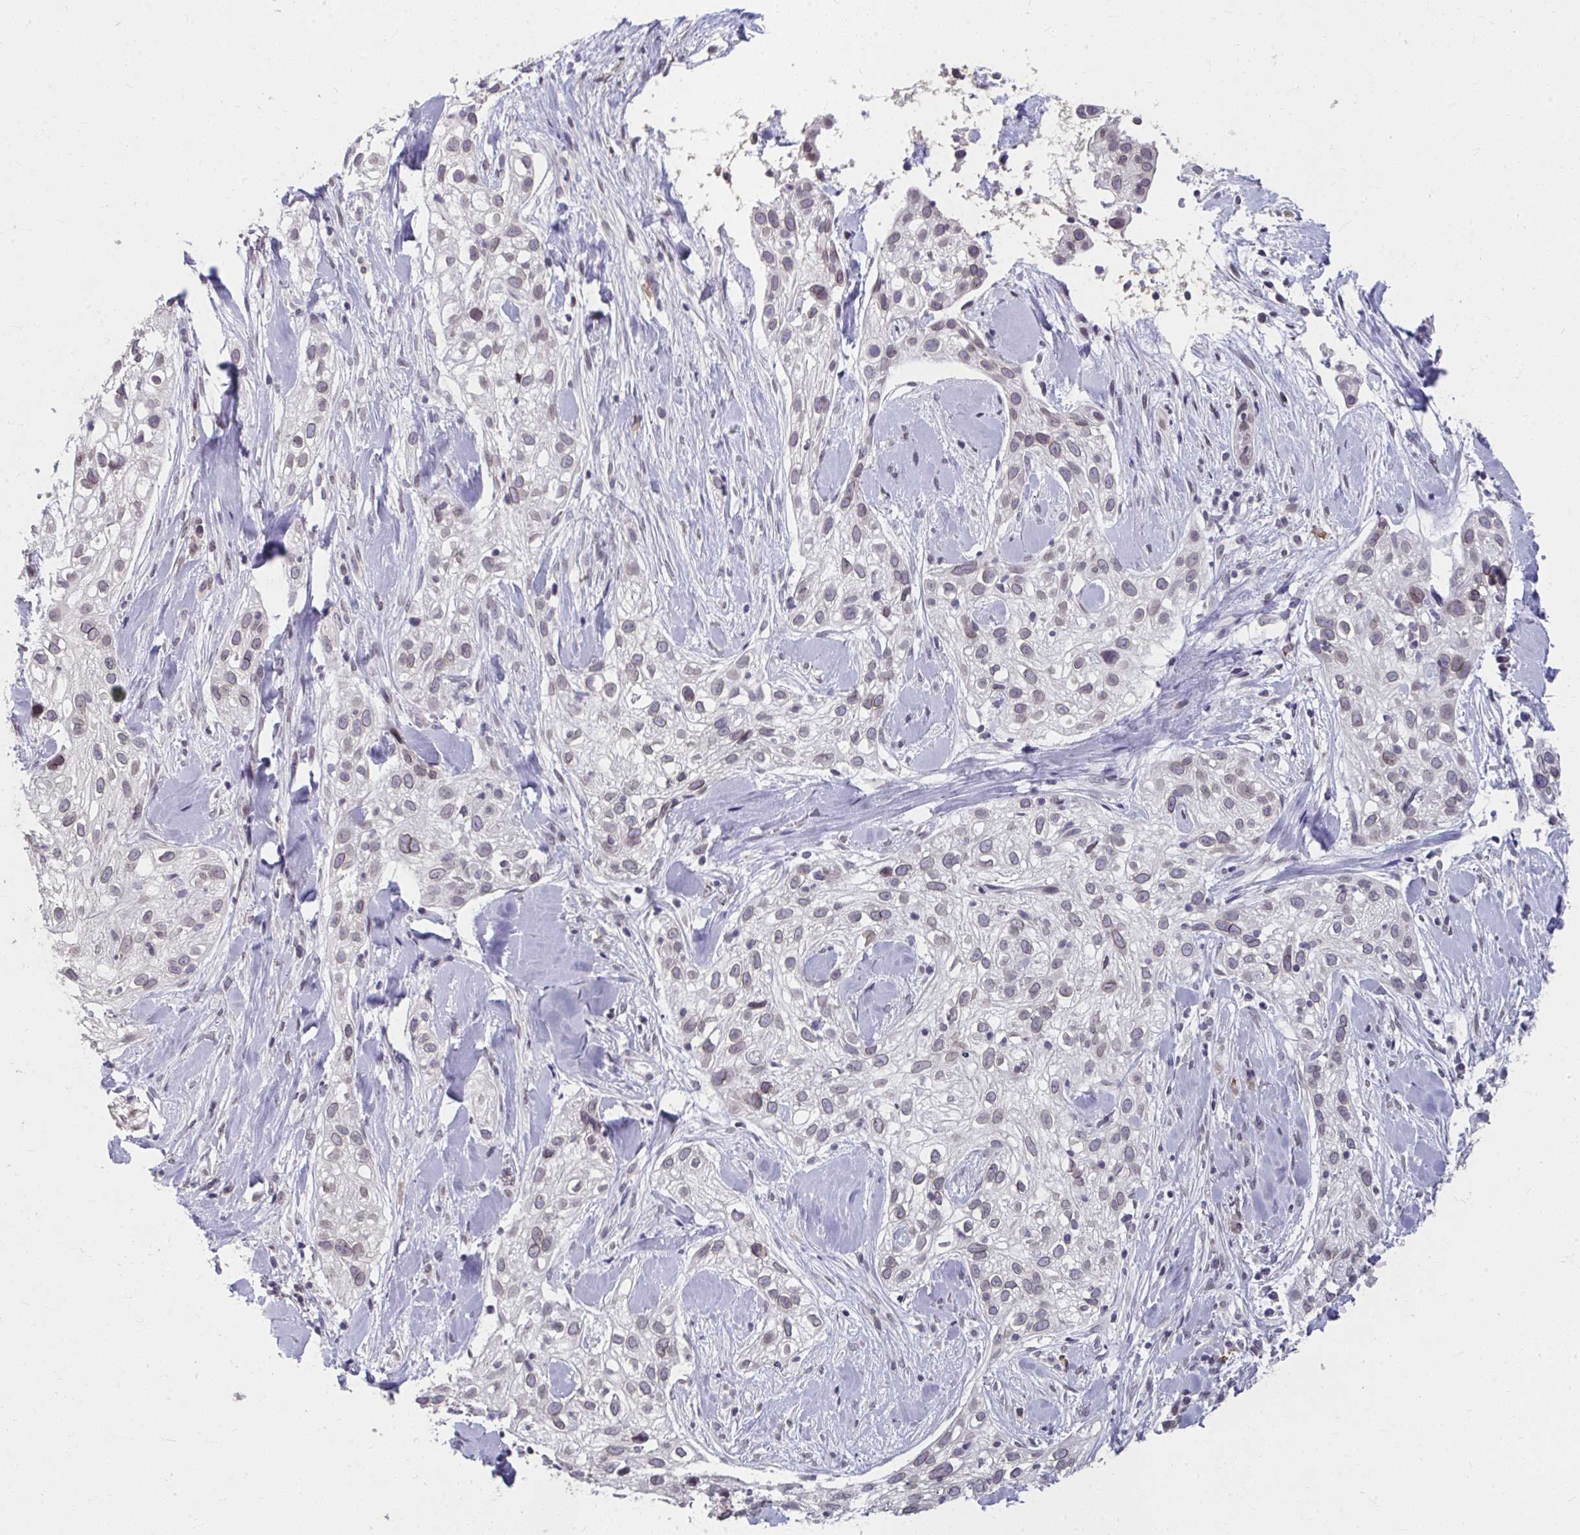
{"staining": {"intensity": "weak", "quantity": "25%-75%", "location": "cytoplasmic/membranous,nuclear"}, "tissue": "skin cancer", "cell_type": "Tumor cells", "image_type": "cancer", "snomed": [{"axis": "morphology", "description": "Squamous cell carcinoma, NOS"}, {"axis": "topography", "description": "Skin"}], "caption": "Immunohistochemistry (IHC) image of neoplastic tissue: skin cancer (squamous cell carcinoma) stained using immunohistochemistry displays low levels of weak protein expression localized specifically in the cytoplasmic/membranous and nuclear of tumor cells, appearing as a cytoplasmic/membranous and nuclear brown color.", "gene": "NUP133", "patient": {"sex": "male", "age": 82}}